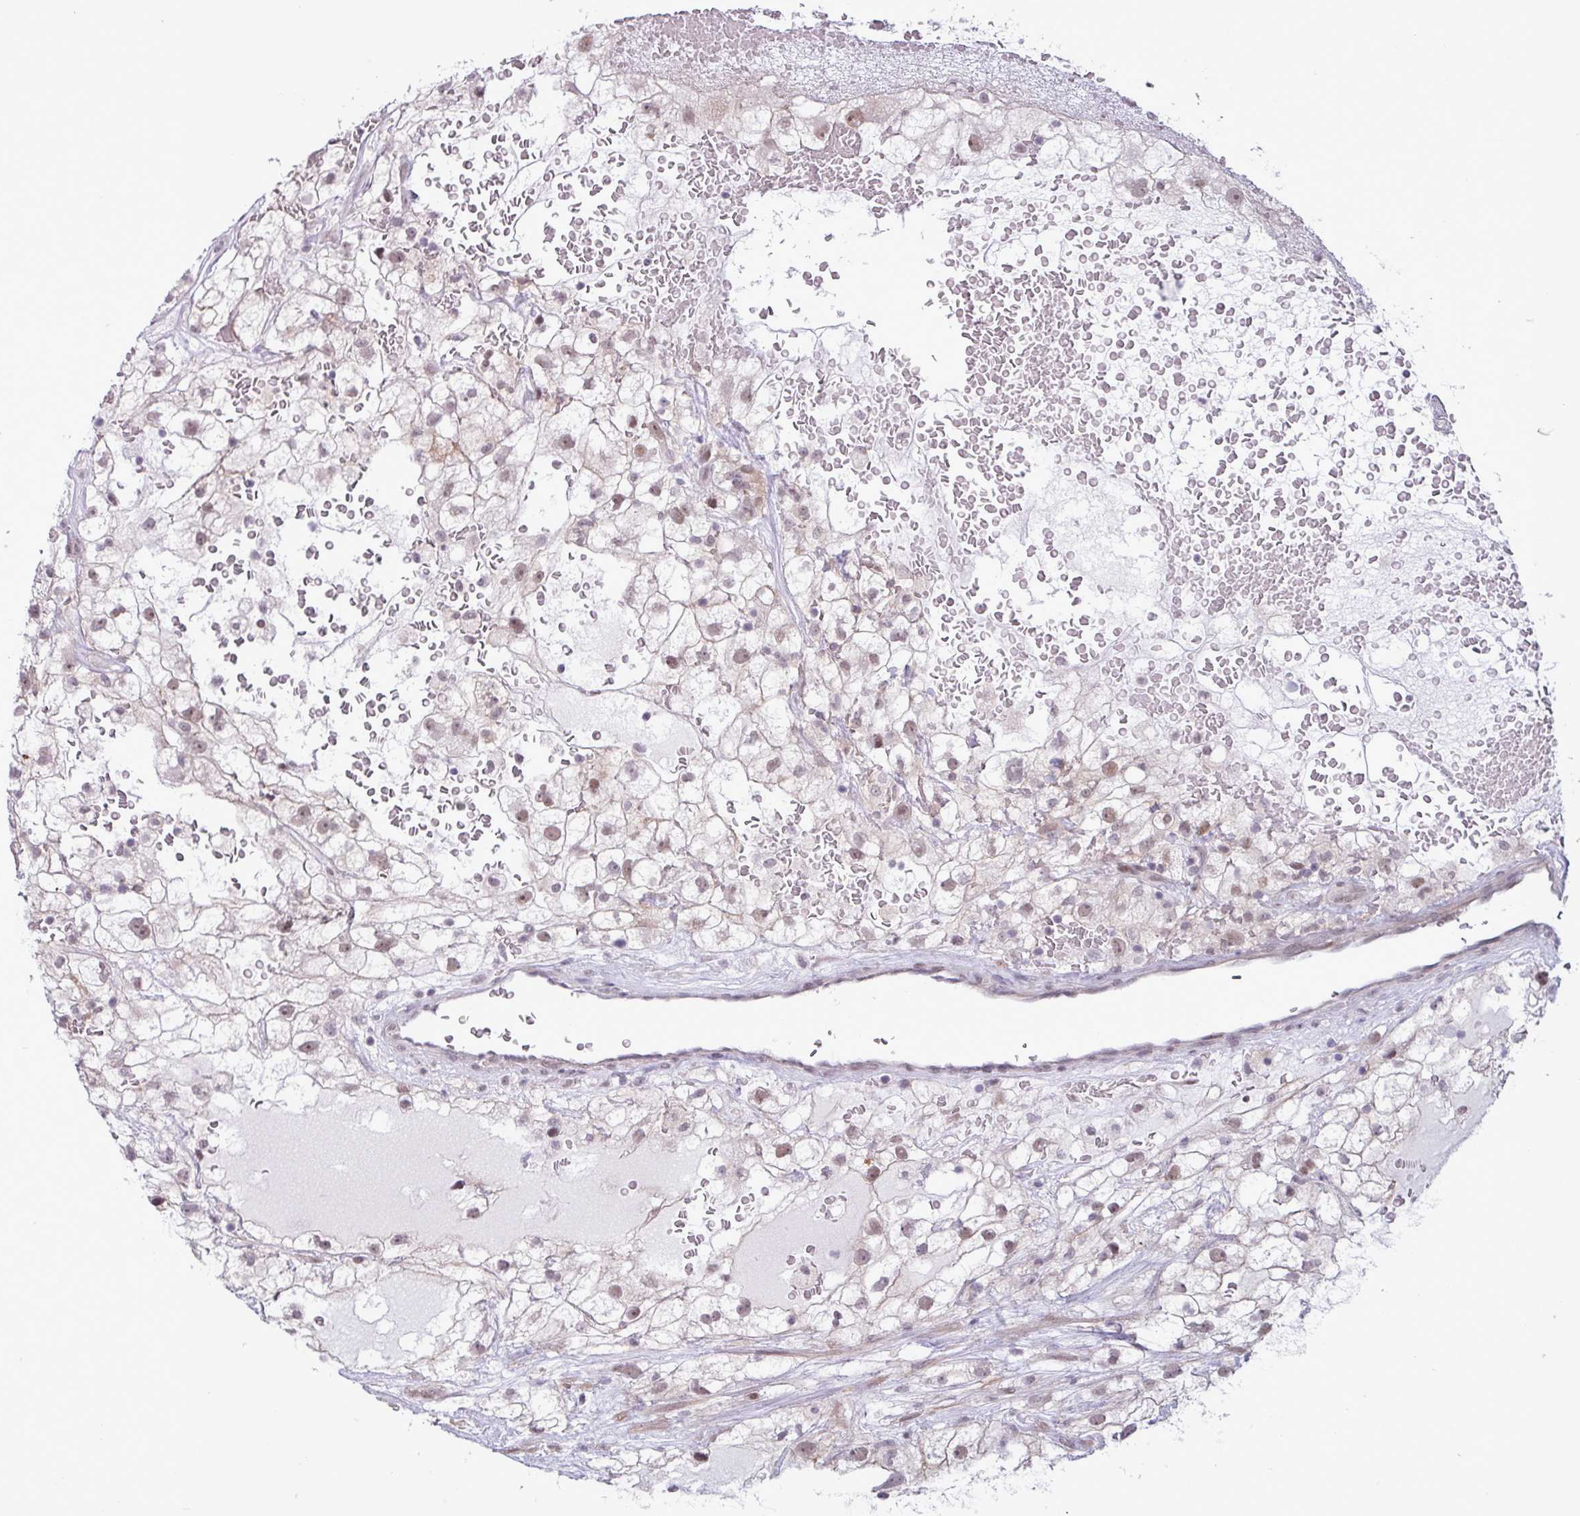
{"staining": {"intensity": "weak", "quantity": "25%-75%", "location": "nuclear"}, "tissue": "renal cancer", "cell_type": "Tumor cells", "image_type": "cancer", "snomed": [{"axis": "morphology", "description": "Adenocarcinoma, NOS"}, {"axis": "topography", "description": "Kidney"}], "caption": "DAB immunohistochemical staining of human renal cancer (adenocarcinoma) exhibits weak nuclear protein staining in about 25%-75% of tumor cells.", "gene": "NOTCH2", "patient": {"sex": "male", "age": 59}}